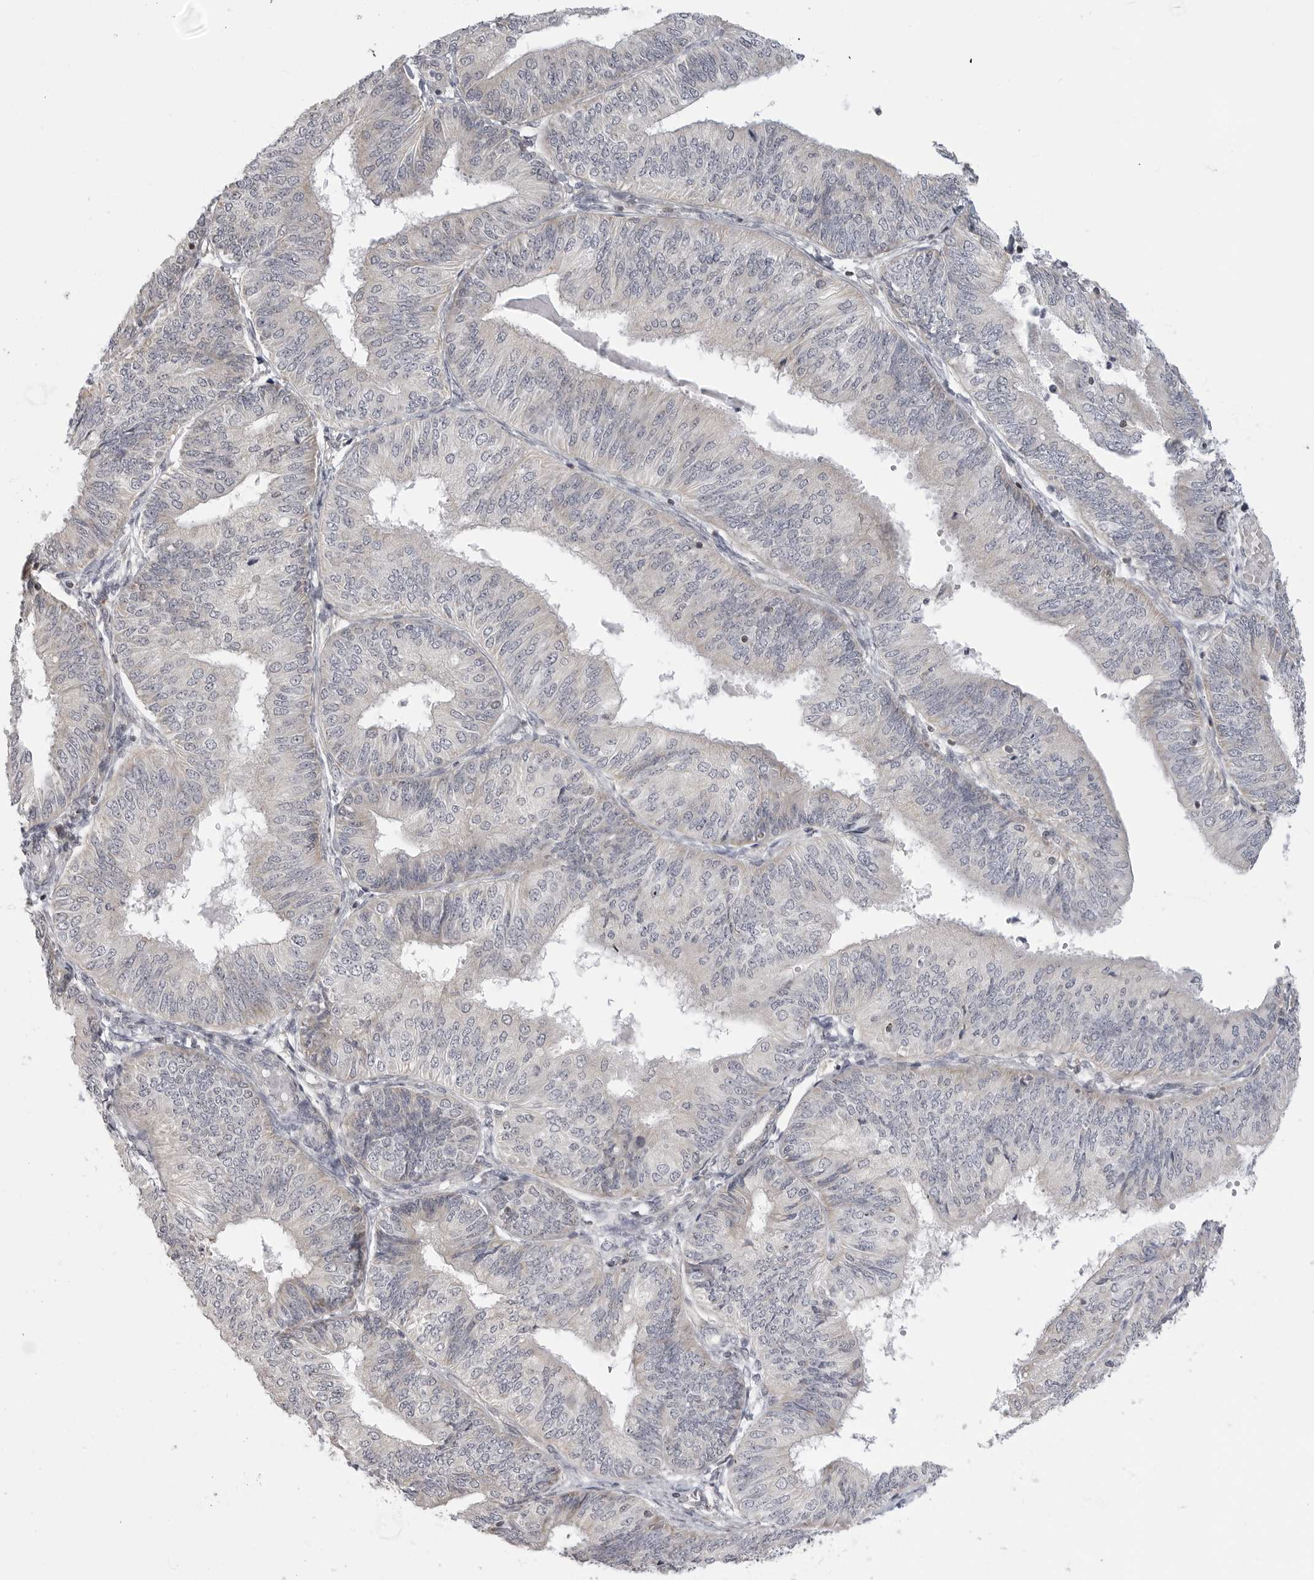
{"staining": {"intensity": "negative", "quantity": "none", "location": "none"}, "tissue": "endometrial cancer", "cell_type": "Tumor cells", "image_type": "cancer", "snomed": [{"axis": "morphology", "description": "Adenocarcinoma, NOS"}, {"axis": "topography", "description": "Endometrium"}], "caption": "This is an IHC photomicrograph of human endometrial cancer (adenocarcinoma). There is no positivity in tumor cells.", "gene": "MAP7D1", "patient": {"sex": "female", "age": 58}}